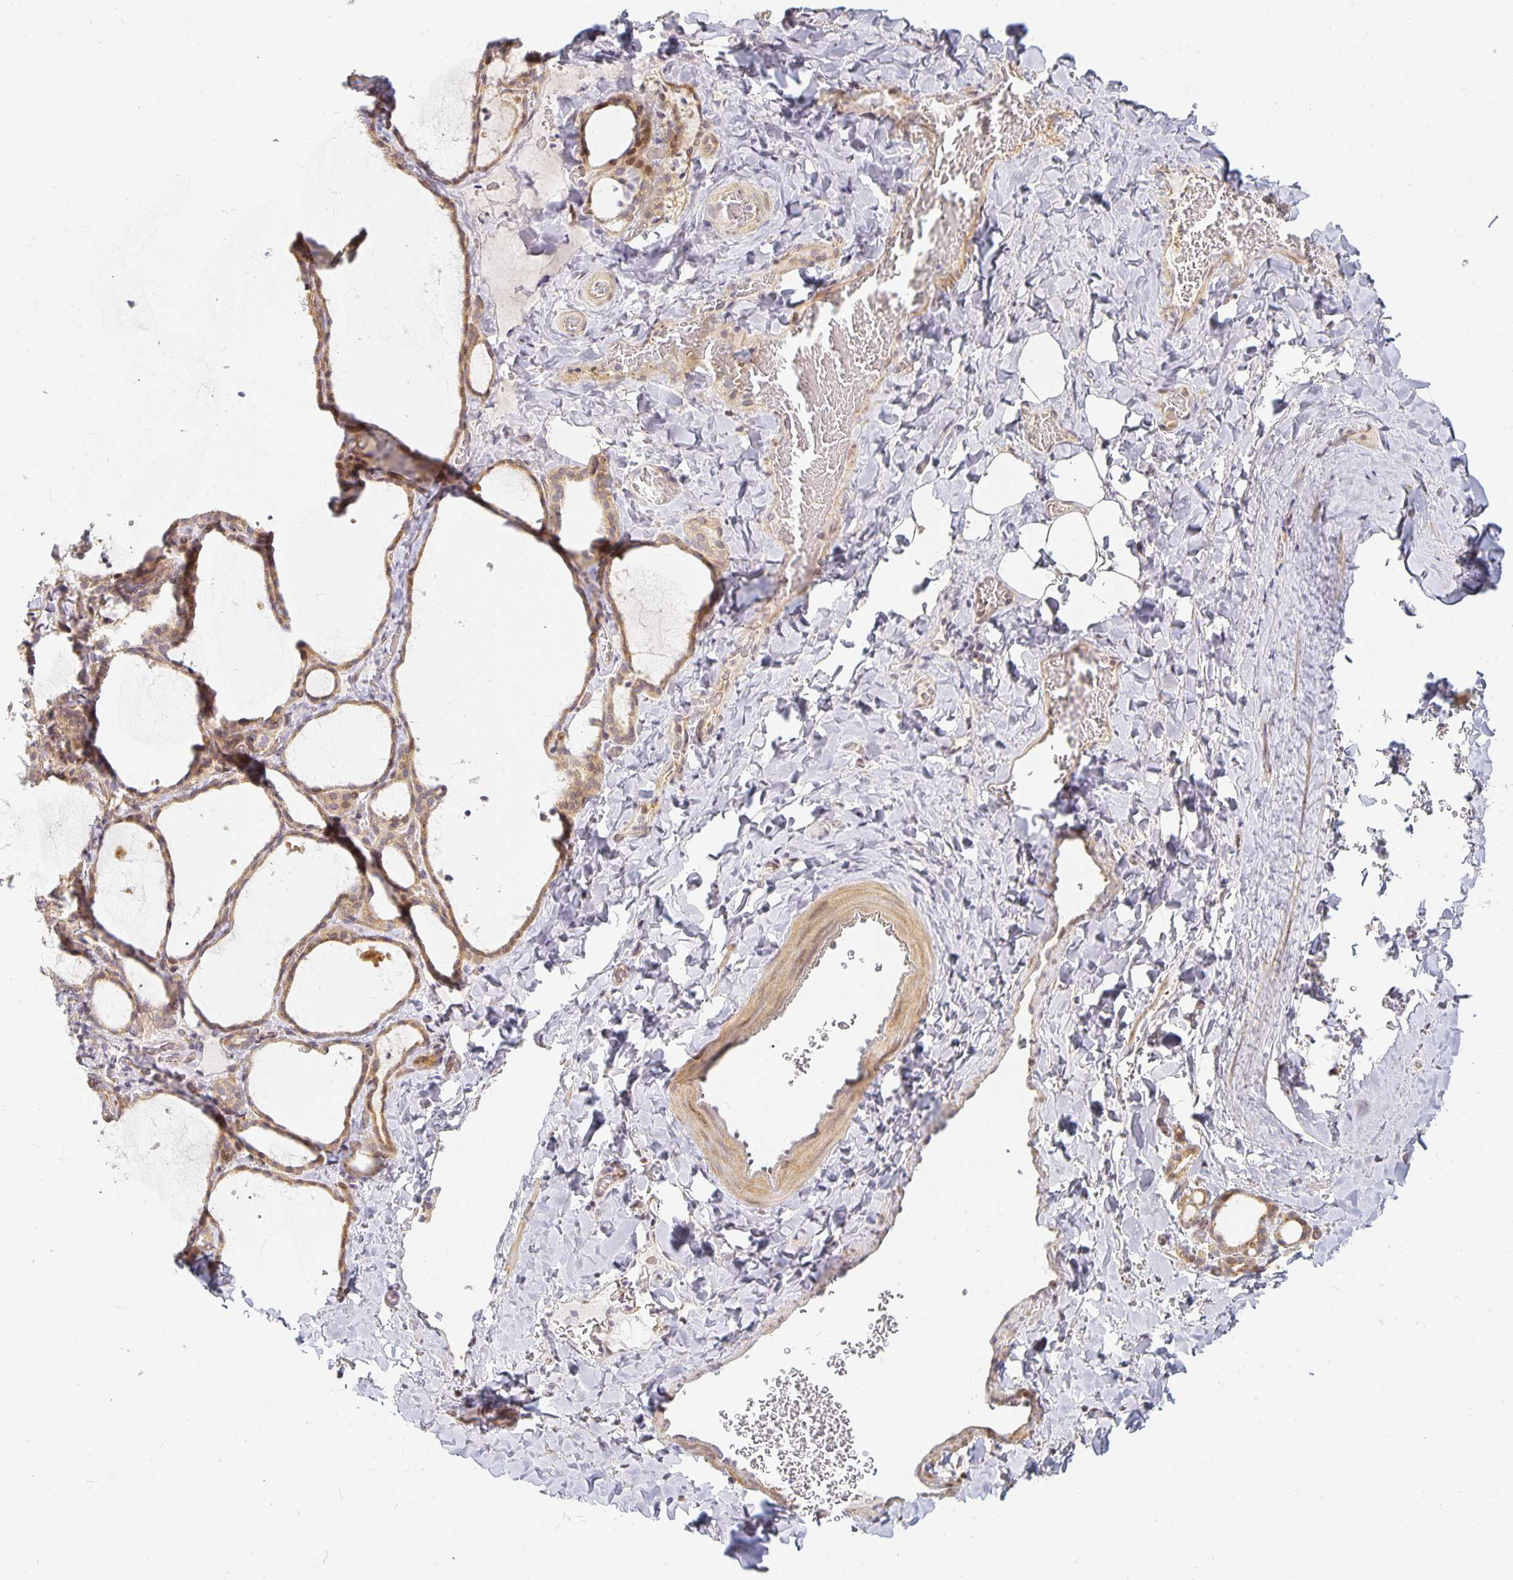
{"staining": {"intensity": "weak", "quantity": ">75%", "location": "cytoplasmic/membranous"}, "tissue": "thyroid gland", "cell_type": "Glandular cells", "image_type": "normal", "snomed": [{"axis": "morphology", "description": "Normal tissue, NOS"}, {"axis": "topography", "description": "Thyroid gland"}], "caption": "DAB (3,3'-diaminobenzidine) immunohistochemical staining of normal thyroid gland shows weak cytoplasmic/membranous protein staining in approximately >75% of glandular cells.", "gene": "EHF", "patient": {"sex": "female", "age": 22}}